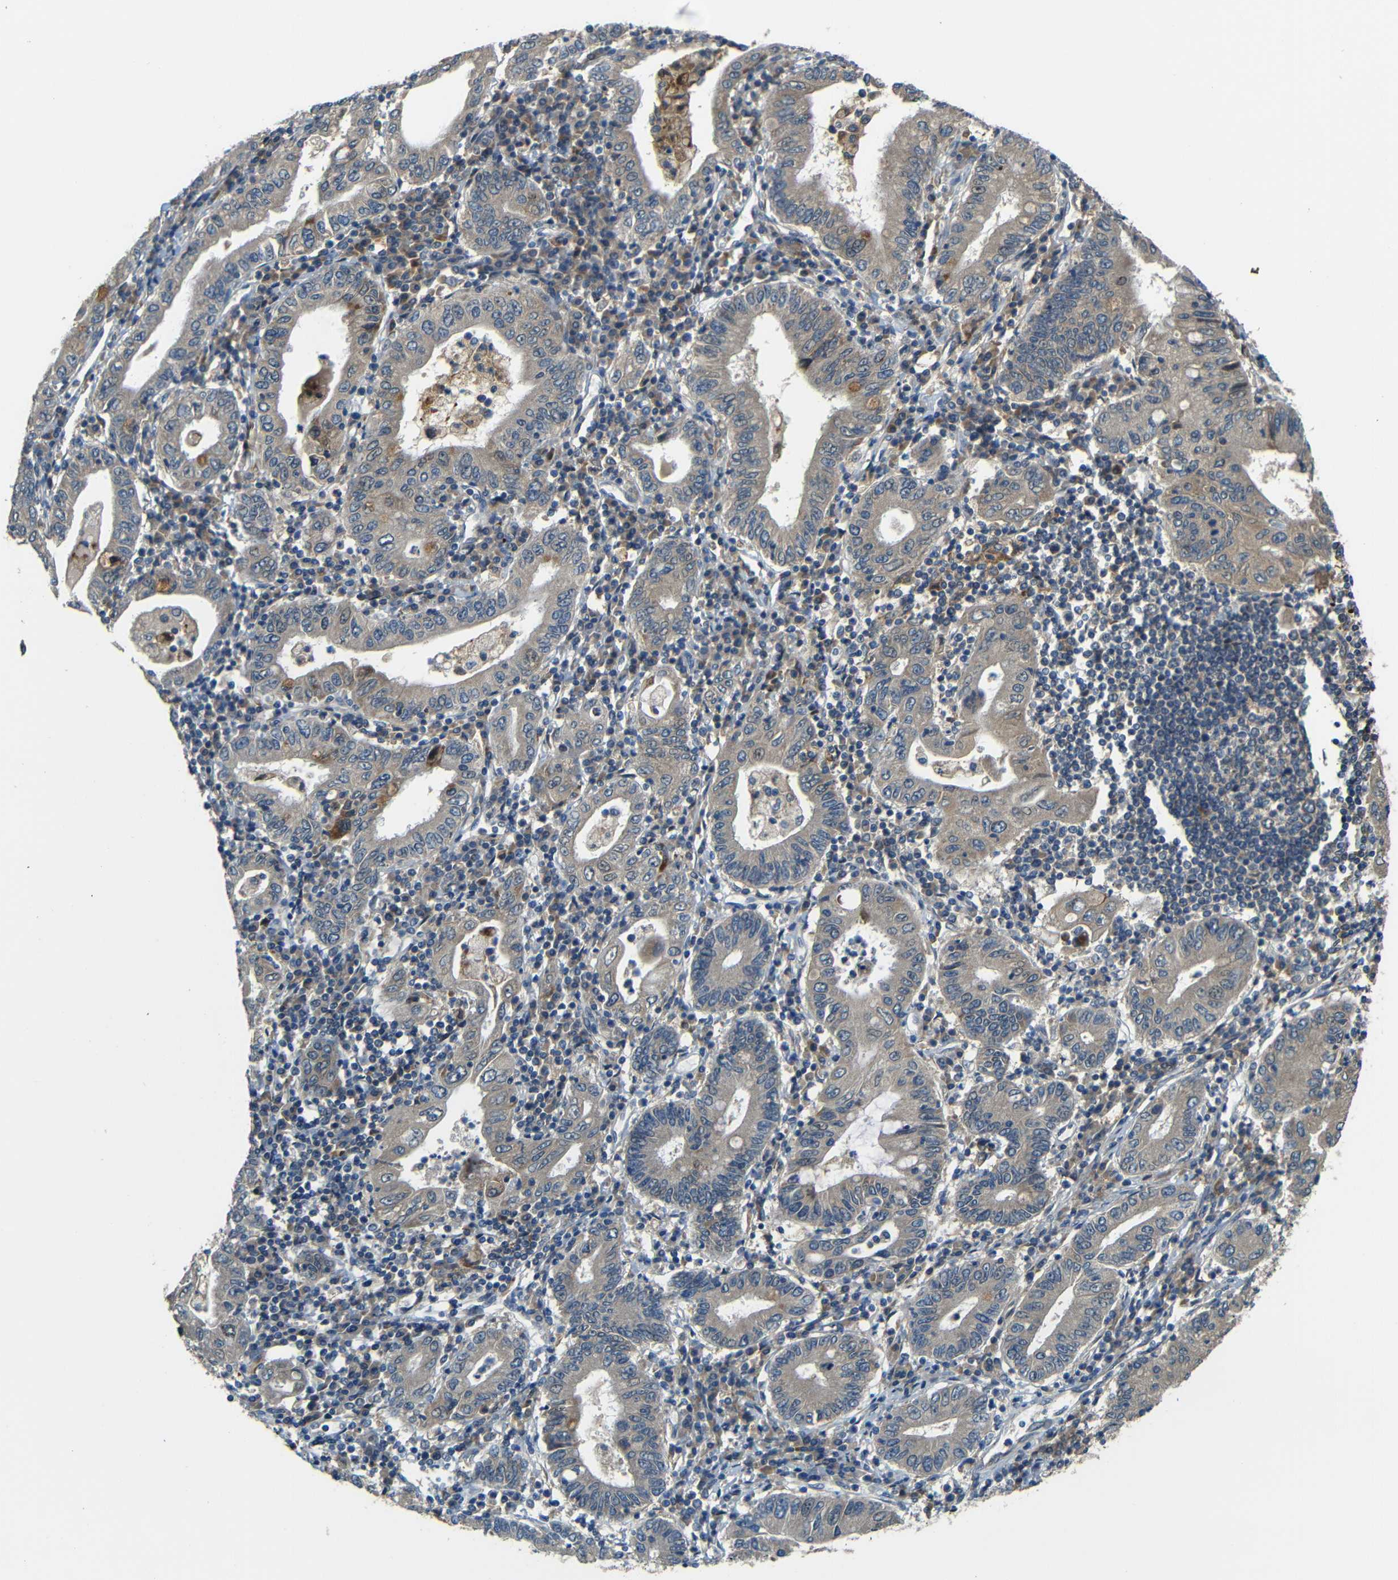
{"staining": {"intensity": "moderate", "quantity": ">75%", "location": "cytoplasmic/membranous"}, "tissue": "stomach cancer", "cell_type": "Tumor cells", "image_type": "cancer", "snomed": [{"axis": "morphology", "description": "Normal tissue, NOS"}, {"axis": "morphology", "description": "Adenocarcinoma, NOS"}, {"axis": "topography", "description": "Esophagus"}, {"axis": "topography", "description": "Stomach, upper"}, {"axis": "topography", "description": "Peripheral nerve tissue"}], "caption": "Approximately >75% of tumor cells in human stomach cancer (adenocarcinoma) reveal moderate cytoplasmic/membranous protein expression as visualized by brown immunohistochemical staining.", "gene": "FNDC3A", "patient": {"sex": "male", "age": 62}}